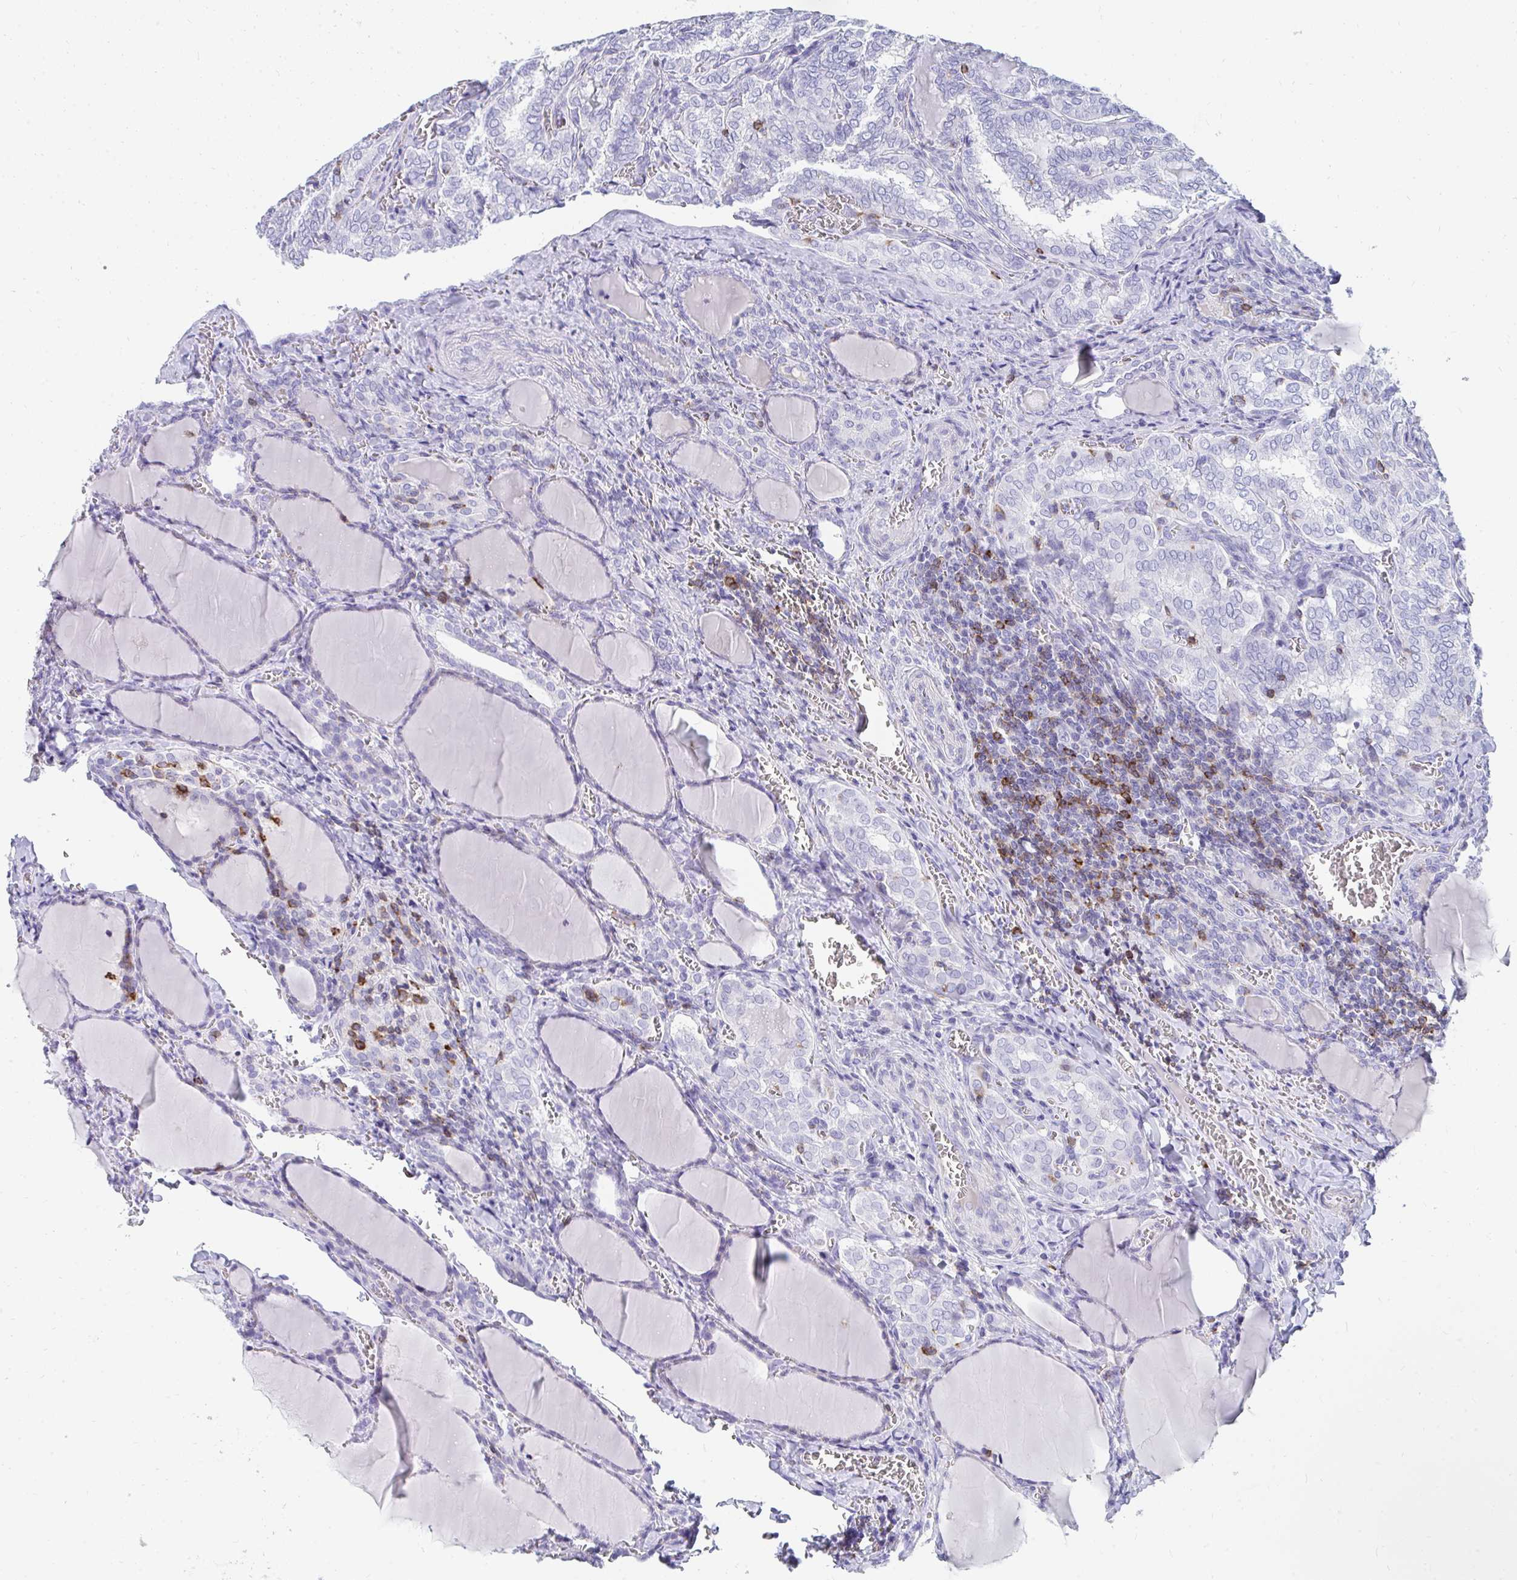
{"staining": {"intensity": "negative", "quantity": "none", "location": "none"}, "tissue": "thyroid cancer", "cell_type": "Tumor cells", "image_type": "cancer", "snomed": [{"axis": "morphology", "description": "Papillary adenocarcinoma, NOS"}, {"axis": "topography", "description": "Thyroid gland"}], "caption": "A micrograph of human thyroid cancer is negative for staining in tumor cells. (Brightfield microscopy of DAB (3,3'-diaminobenzidine) immunohistochemistry at high magnification).", "gene": "CD7", "patient": {"sex": "female", "age": 30}}